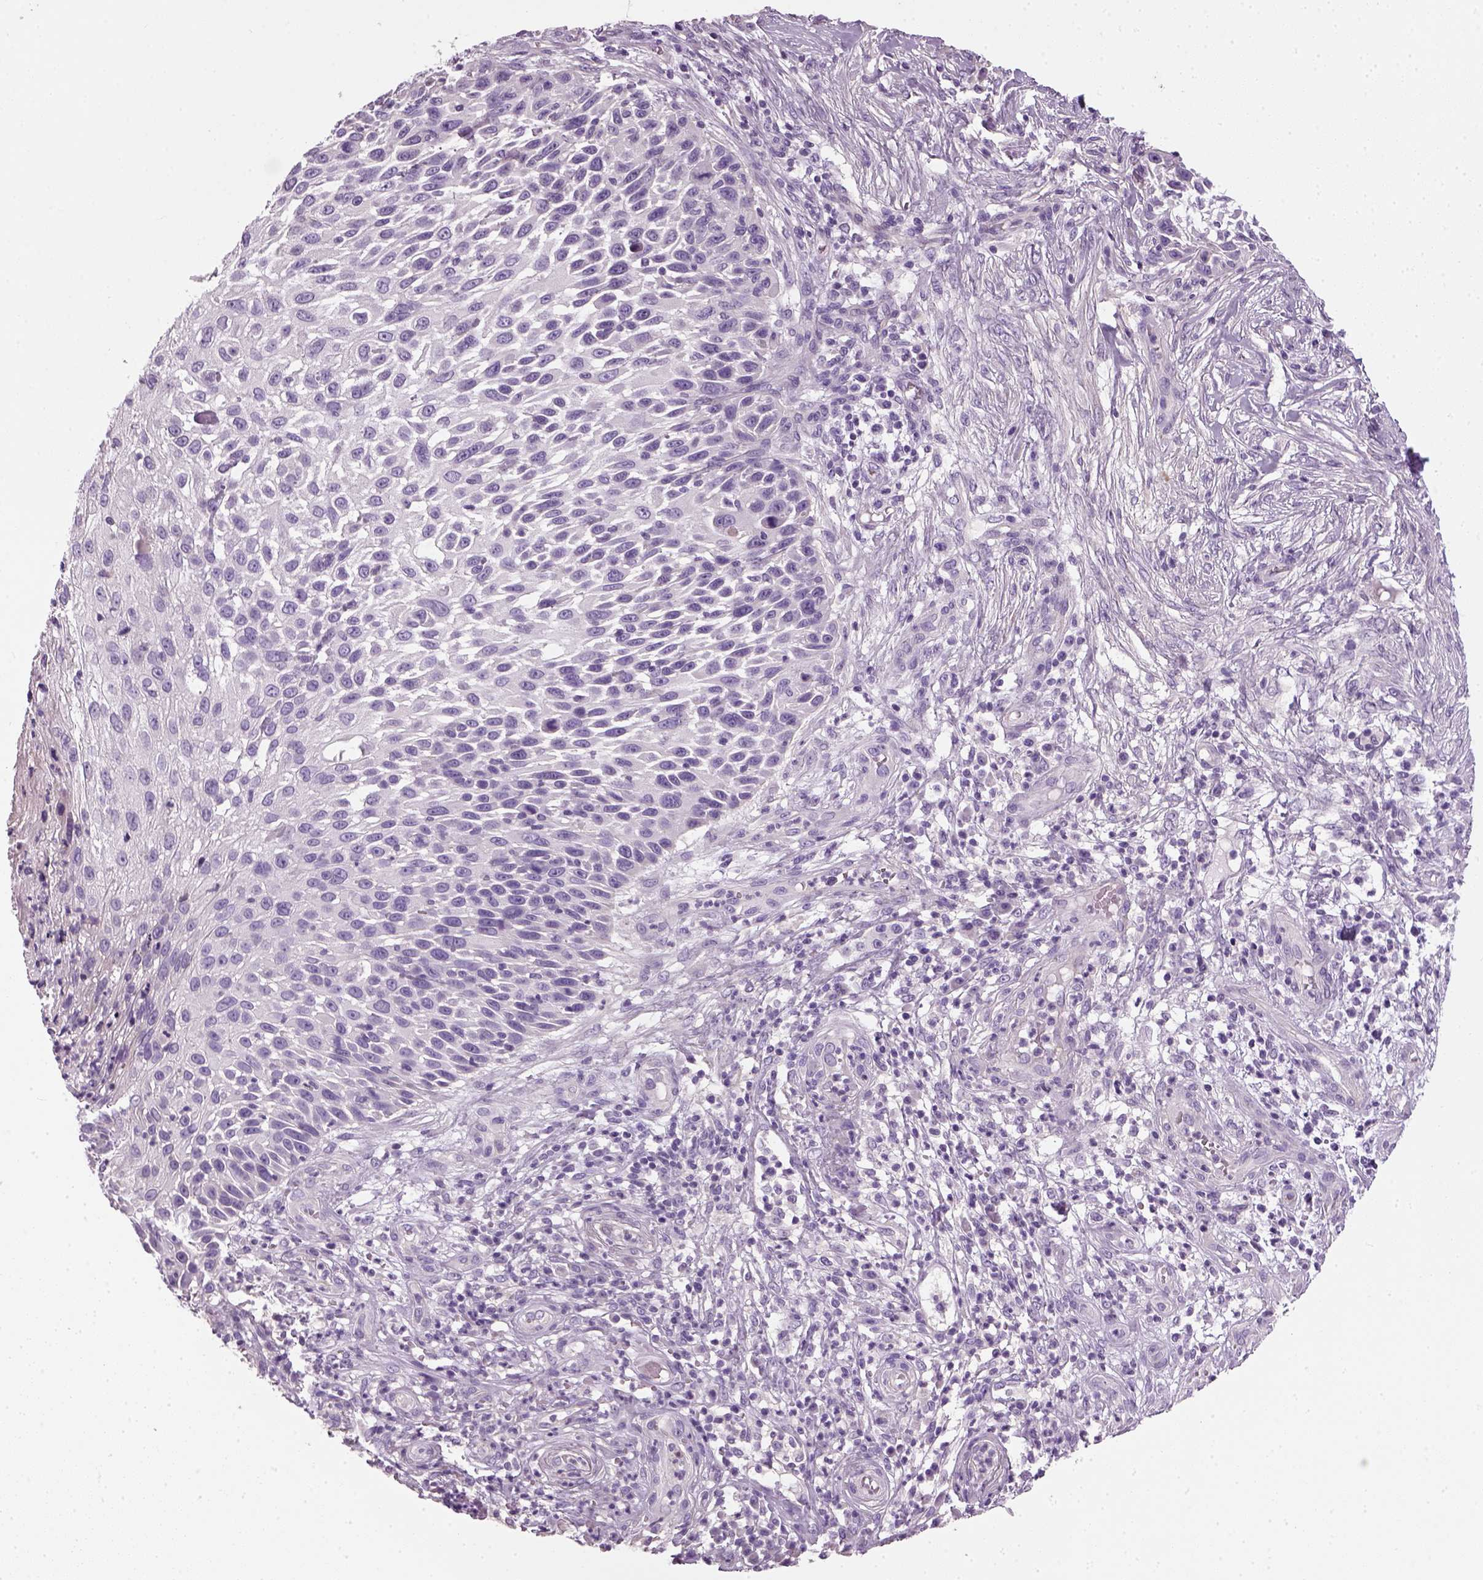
{"staining": {"intensity": "negative", "quantity": "none", "location": "none"}, "tissue": "skin cancer", "cell_type": "Tumor cells", "image_type": "cancer", "snomed": [{"axis": "morphology", "description": "Squamous cell carcinoma, NOS"}, {"axis": "topography", "description": "Skin"}], "caption": "High magnification brightfield microscopy of skin cancer (squamous cell carcinoma) stained with DAB (brown) and counterstained with hematoxylin (blue): tumor cells show no significant expression.", "gene": "ELOVL3", "patient": {"sex": "male", "age": 92}}